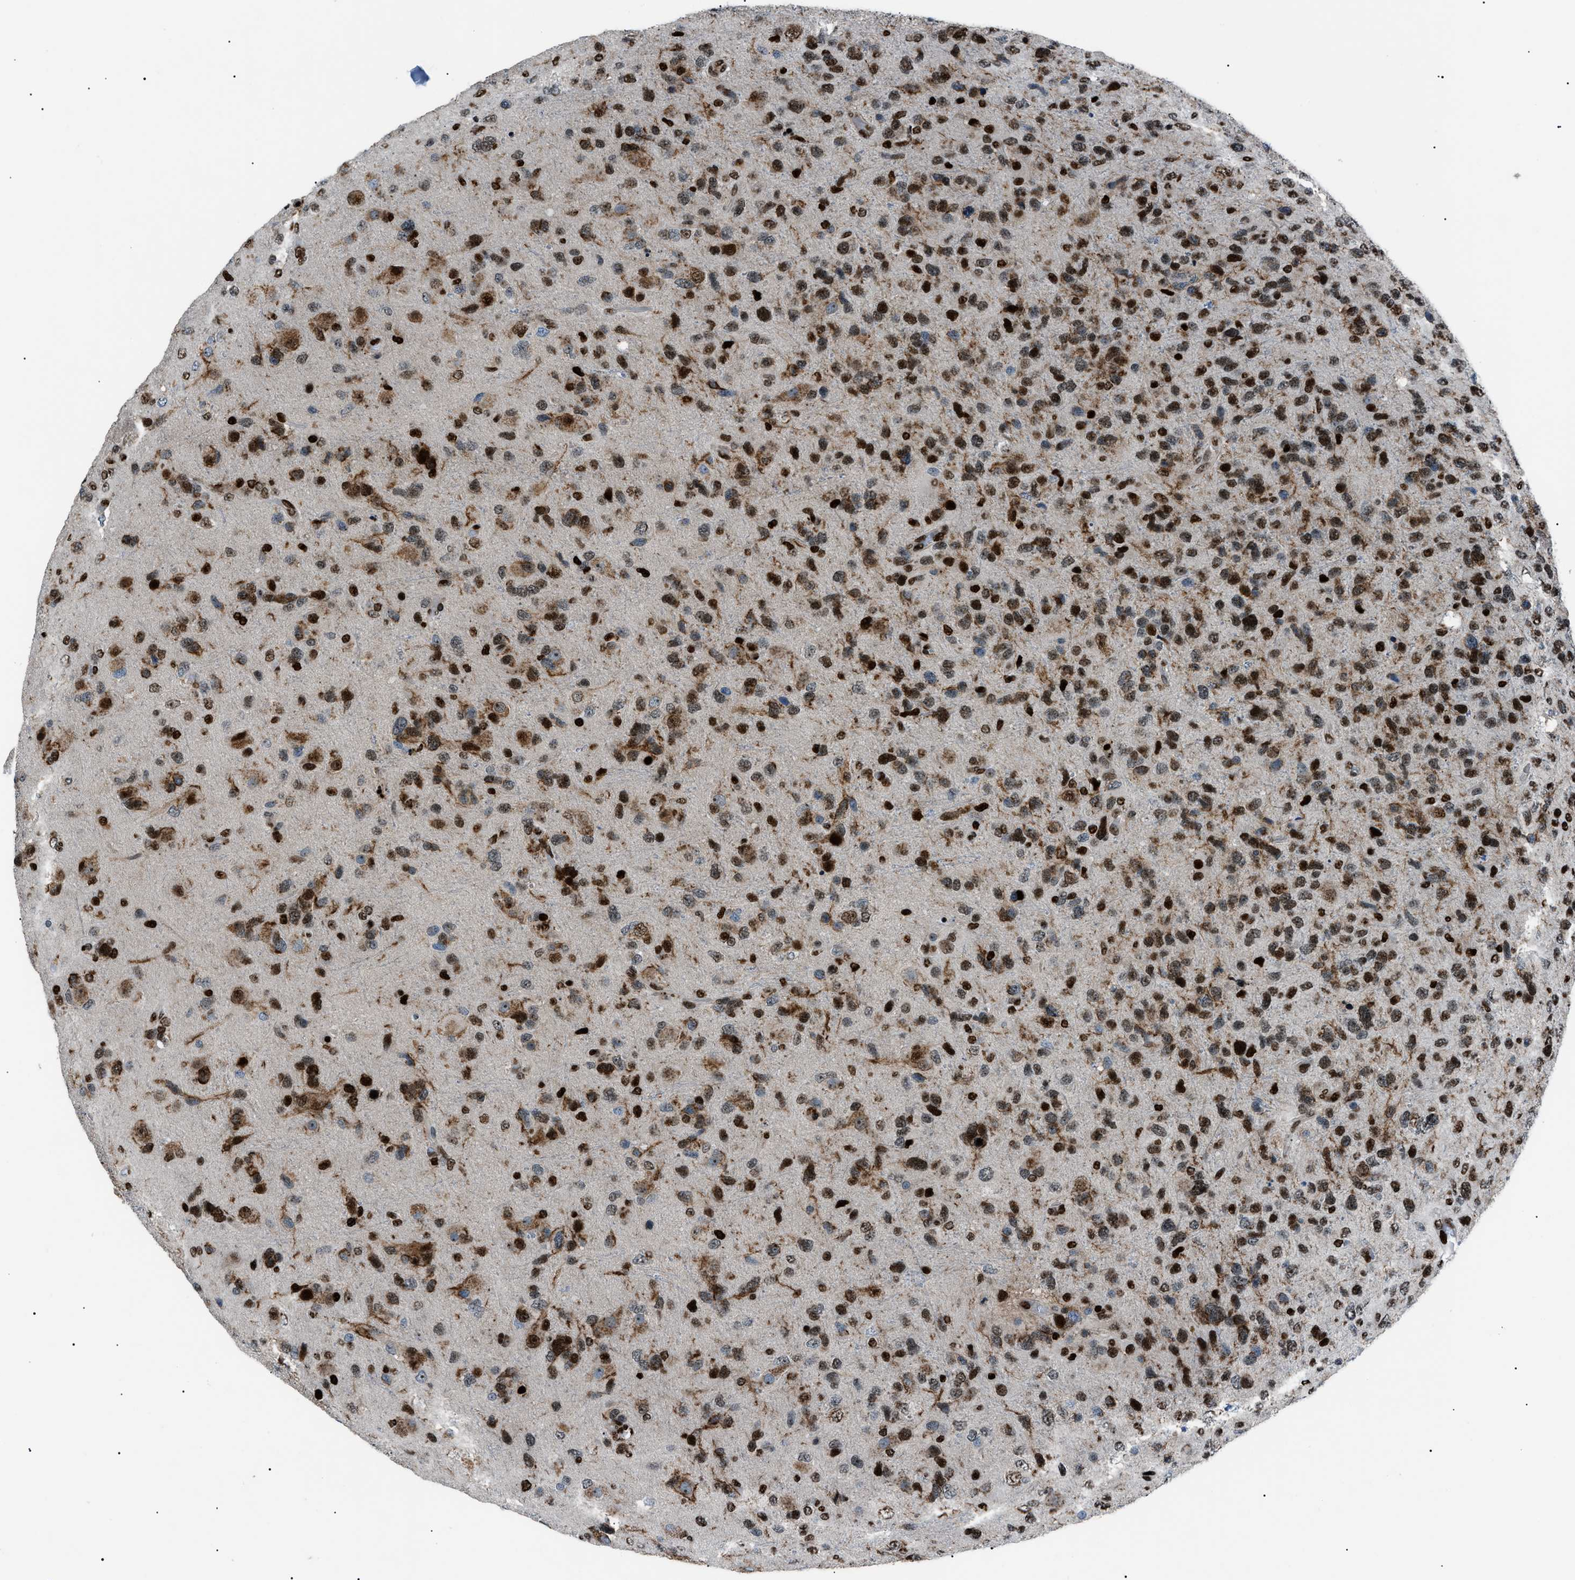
{"staining": {"intensity": "strong", "quantity": ">75%", "location": "nuclear"}, "tissue": "glioma", "cell_type": "Tumor cells", "image_type": "cancer", "snomed": [{"axis": "morphology", "description": "Glioma, malignant, High grade"}, {"axis": "topography", "description": "Brain"}], "caption": "Strong nuclear positivity for a protein is present in approximately >75% of tumor cells of glioma using immunohistochemistry.", "gene": "PRKX", "patient": {"sex": "female", "age": 58}}